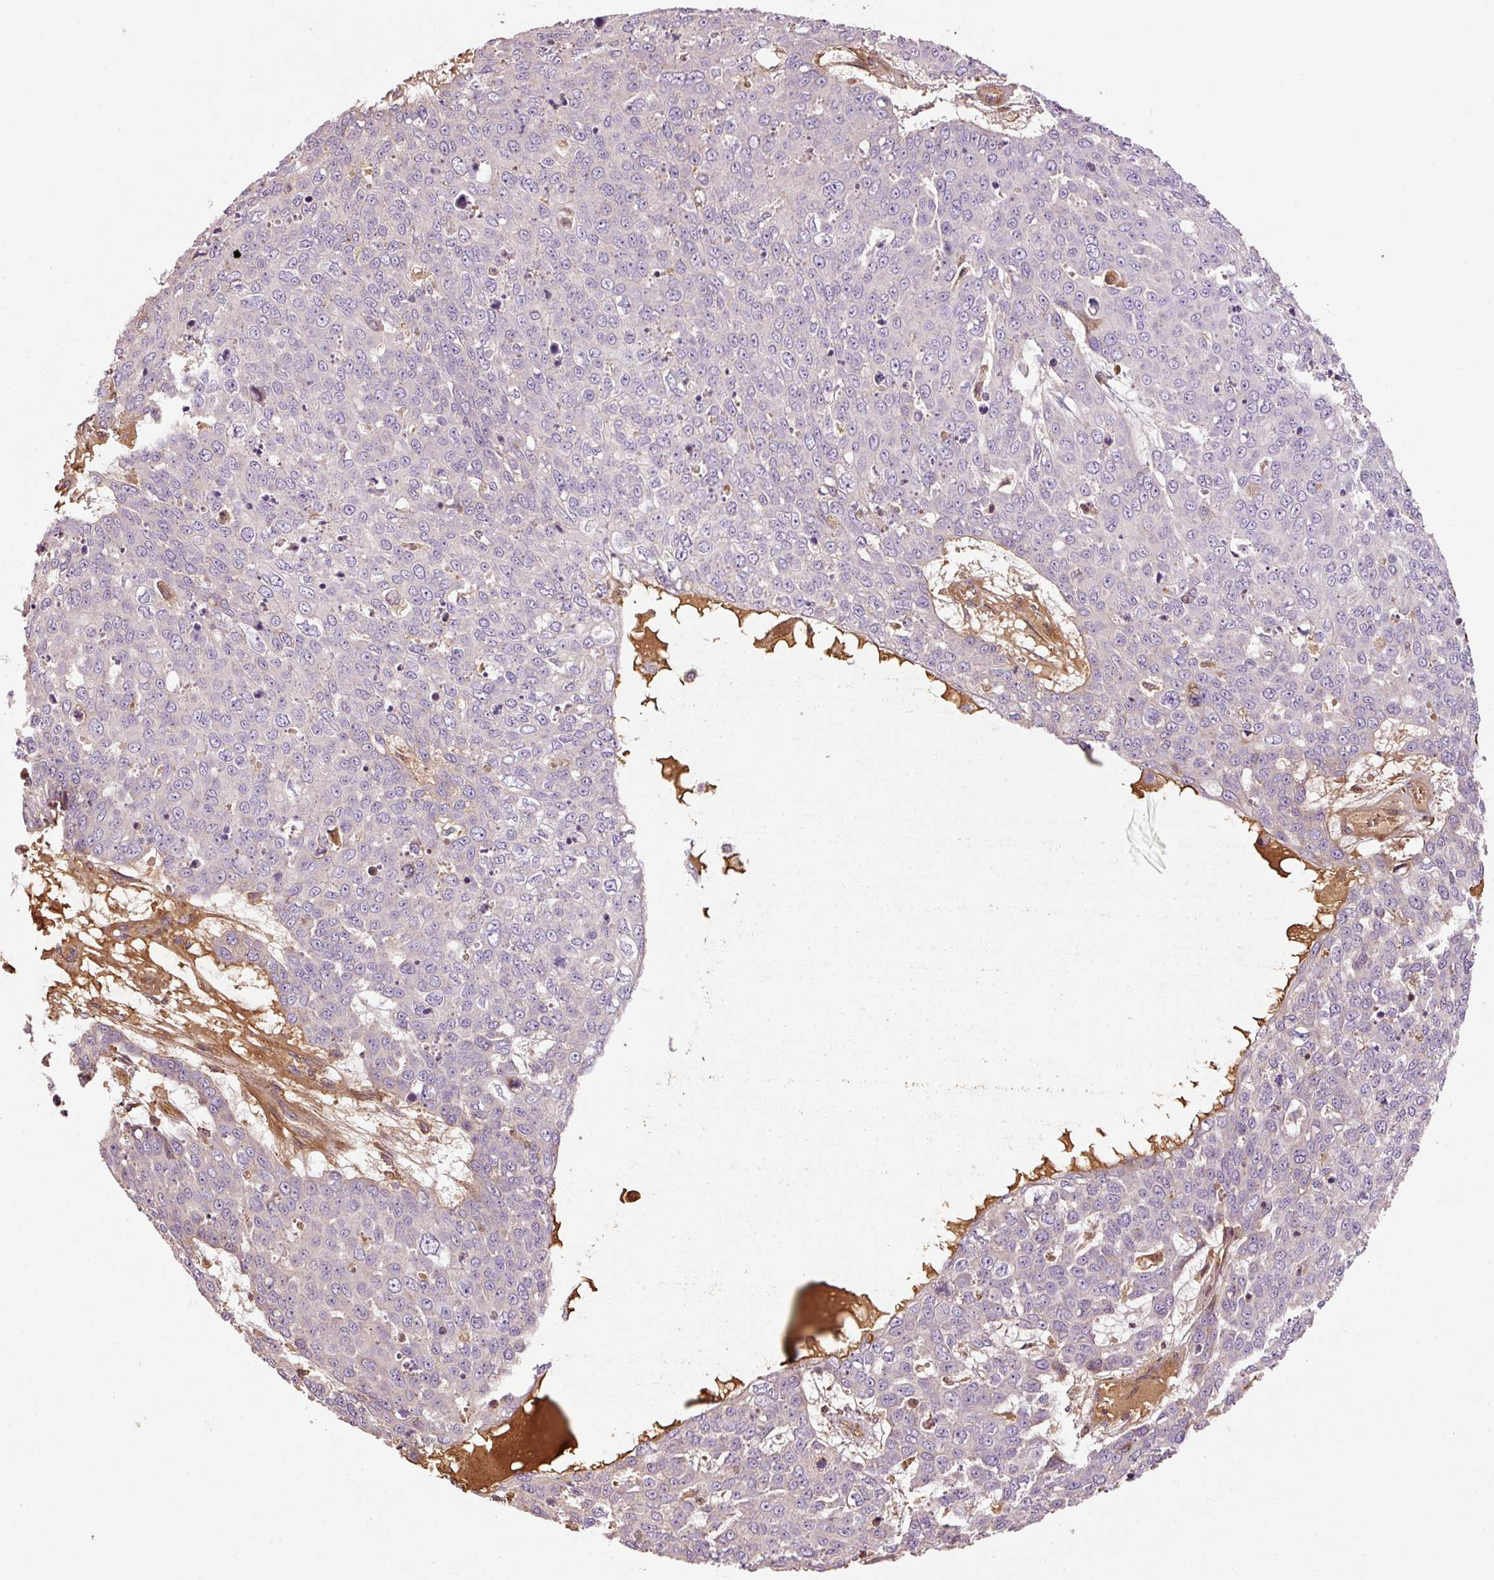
{"staining": {"intensity": "negative", "quantity": "none", "location": "none"}, "tissue": "skin cancer", "cell_type": "Tumor cells", "image_type": "cancer", "snomed": [{"axis": "morphology", "description": "Squamous cell carcinoma, NOS"}, {"axis": "topography", "description": "Skin"}], "caption": "Skin squamous cell carcinoma was stained to show a protein in brown. There is no significant positivity in tumor cells.", "gene": "NID2", "patient": {"sex": "male", "age": 71}}